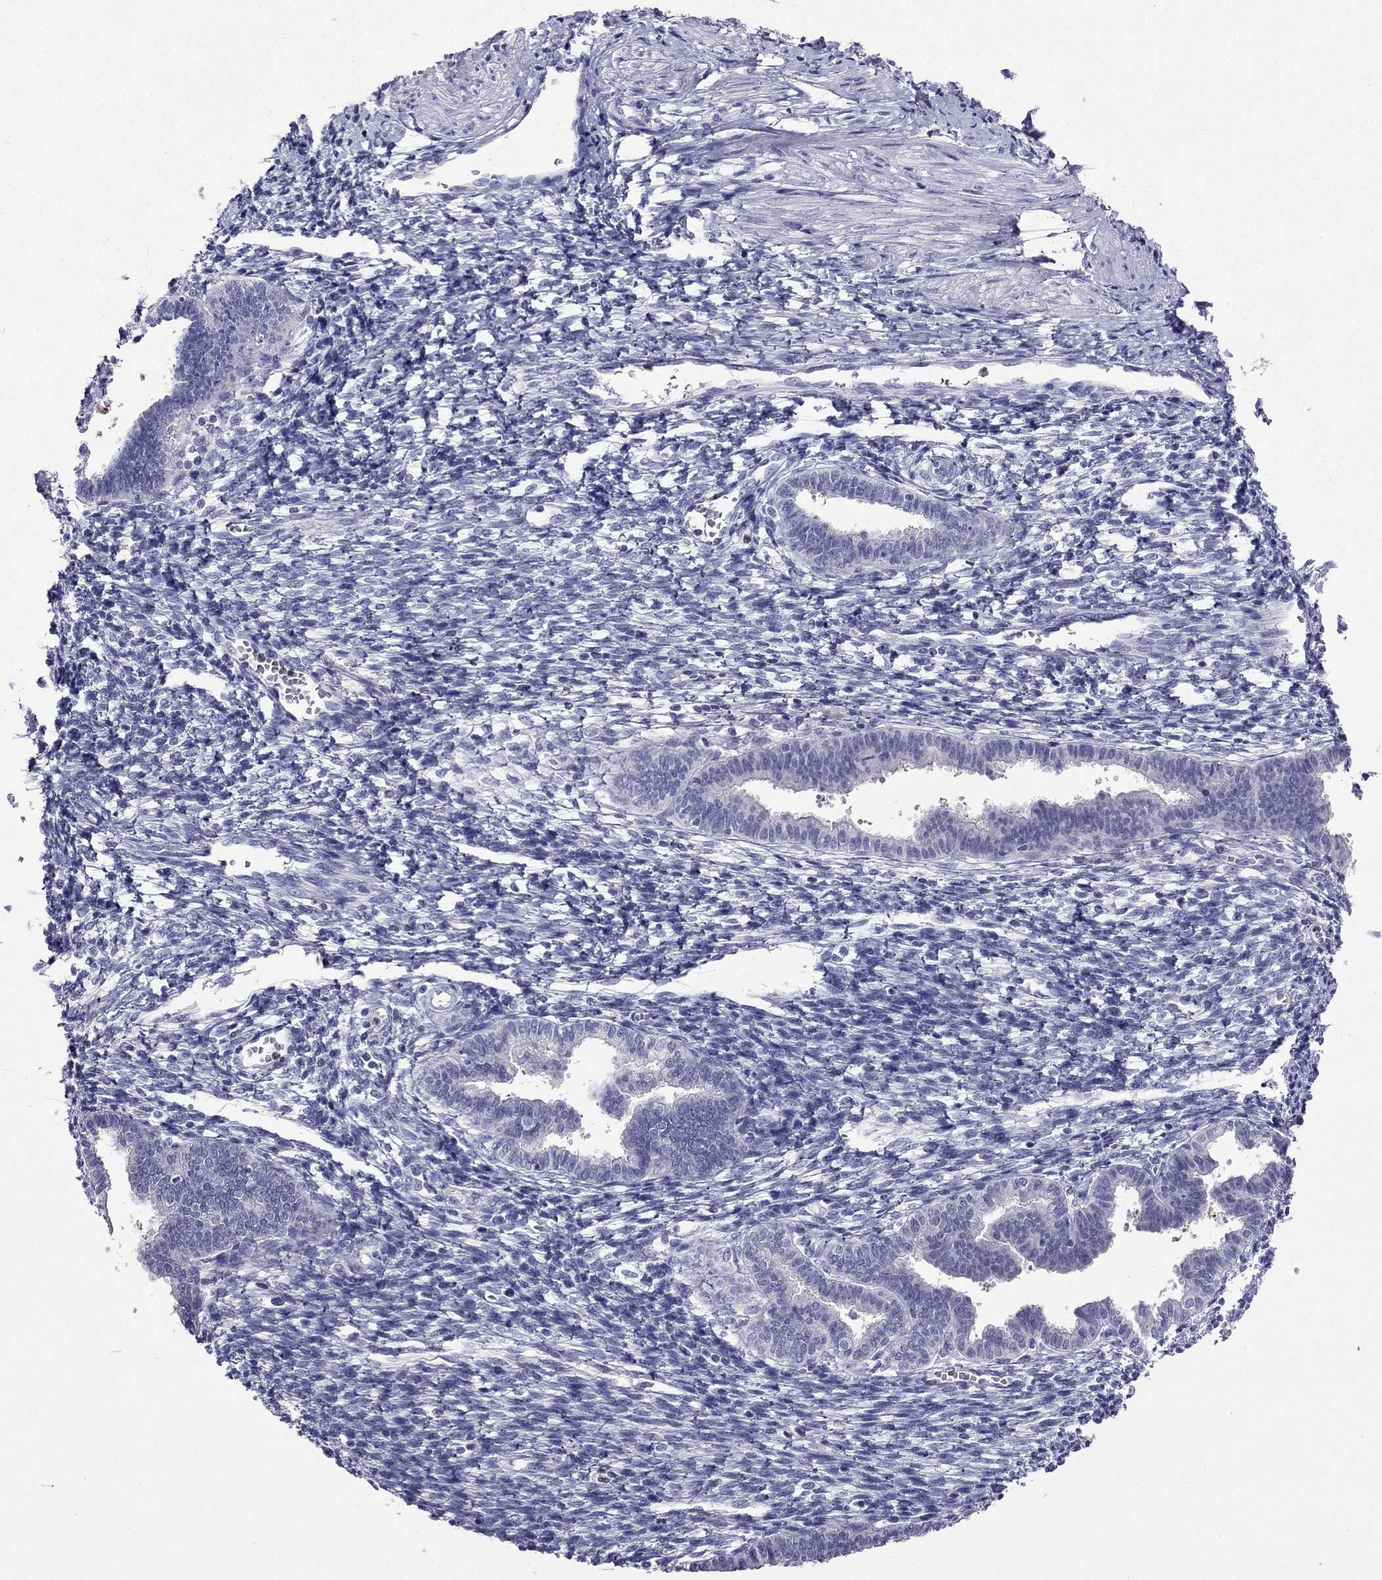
{"staining": {"intensity": "negative", "quantity": "none", "location": "none"}, "tissue": "endometrium", "cell_type": "Cells in endometrial stroma", "image_type": "normal", "snomed": [{"axis": "morphology", "description": "Normal tissue, NOS"}, {"axis": "topography", "description": "Cervix"}, {"axis": "topography", "description": "Endometrium"}], "caption": "DAB immunohistochemical staining of unremarkable human endometrium shows no significant positivity in cells in endometrial stroma. (DAB immunohistochemistry with hematoxylin counter stain).", "gene": "ARID3A", "patient": {"sex": "female", "age": 37}}